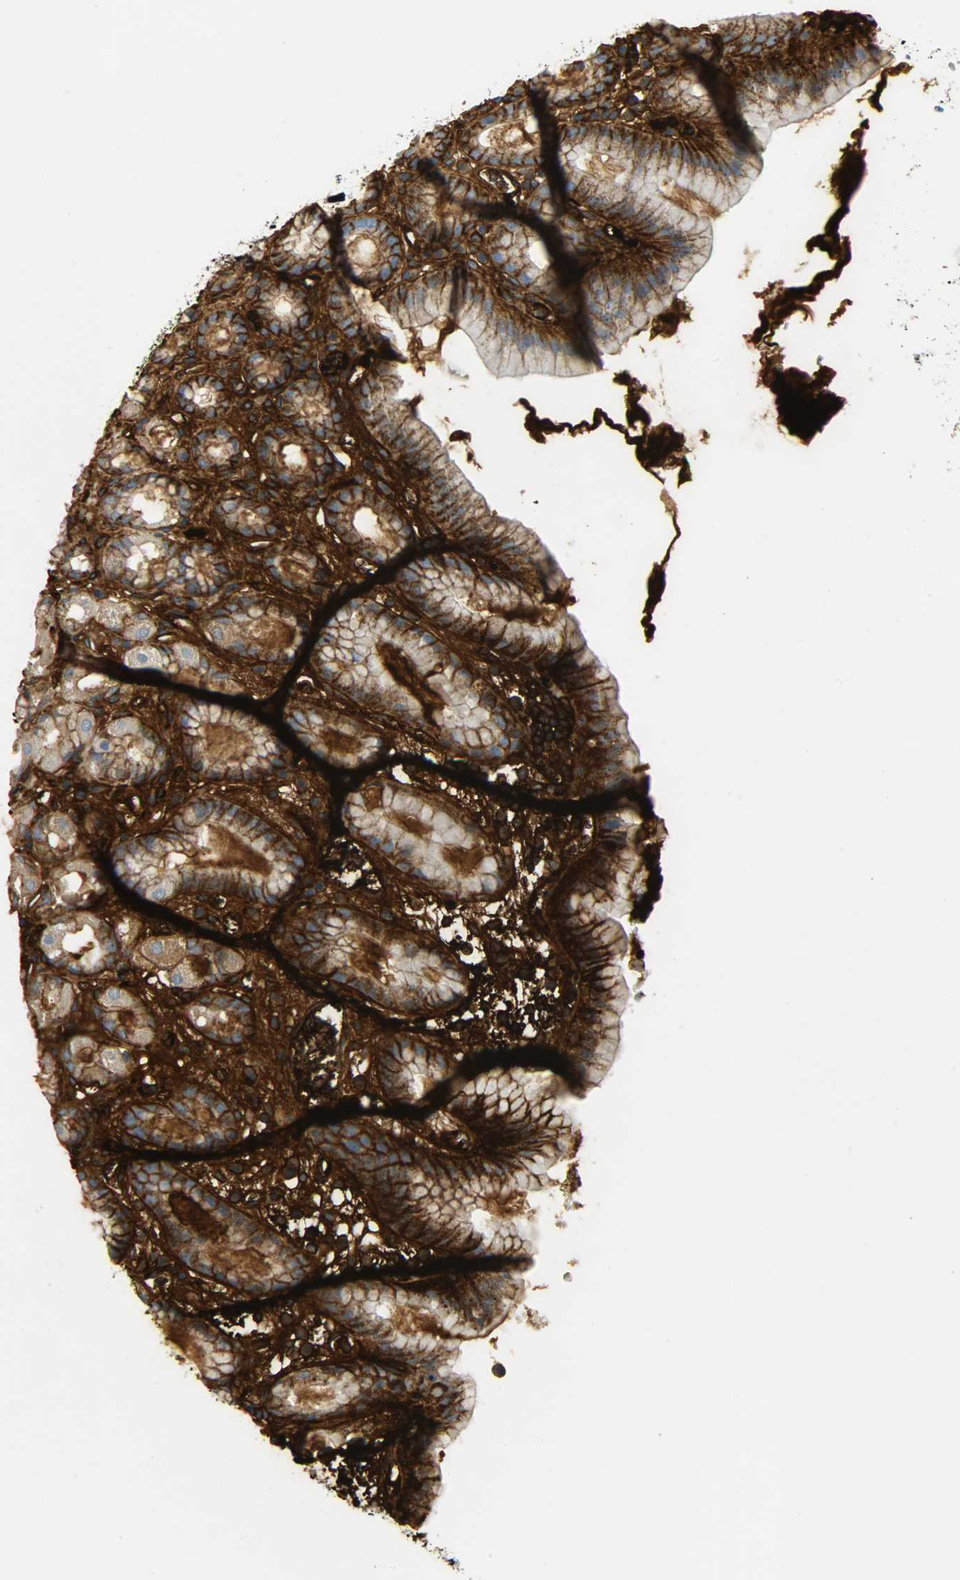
{"staining": {"intensity": "moderate", "quantity": "<25%", "location": "cytoplasmic/membranous"}, "tissue": "stomach", "cell_type": "Glandular cells", "image_type": "normal", "snomed": [{"axis": "morphology", "description": "Normal tissue, NOS"}, {"axis": "topography", "description": "Stomach, upper"}], "caption": "Immunohistochemistry histopathology image of normal stomach: human stomach stained using immunohistochemistry (IHC) shows low levels of moderate protein expression localized specifically in the cytoplasmic/membranous of glandular cells, appearing as a cytoplasmic/membranous brown color.", "gene": "CRP", "patient": {"sex": "male", "age": 68}}